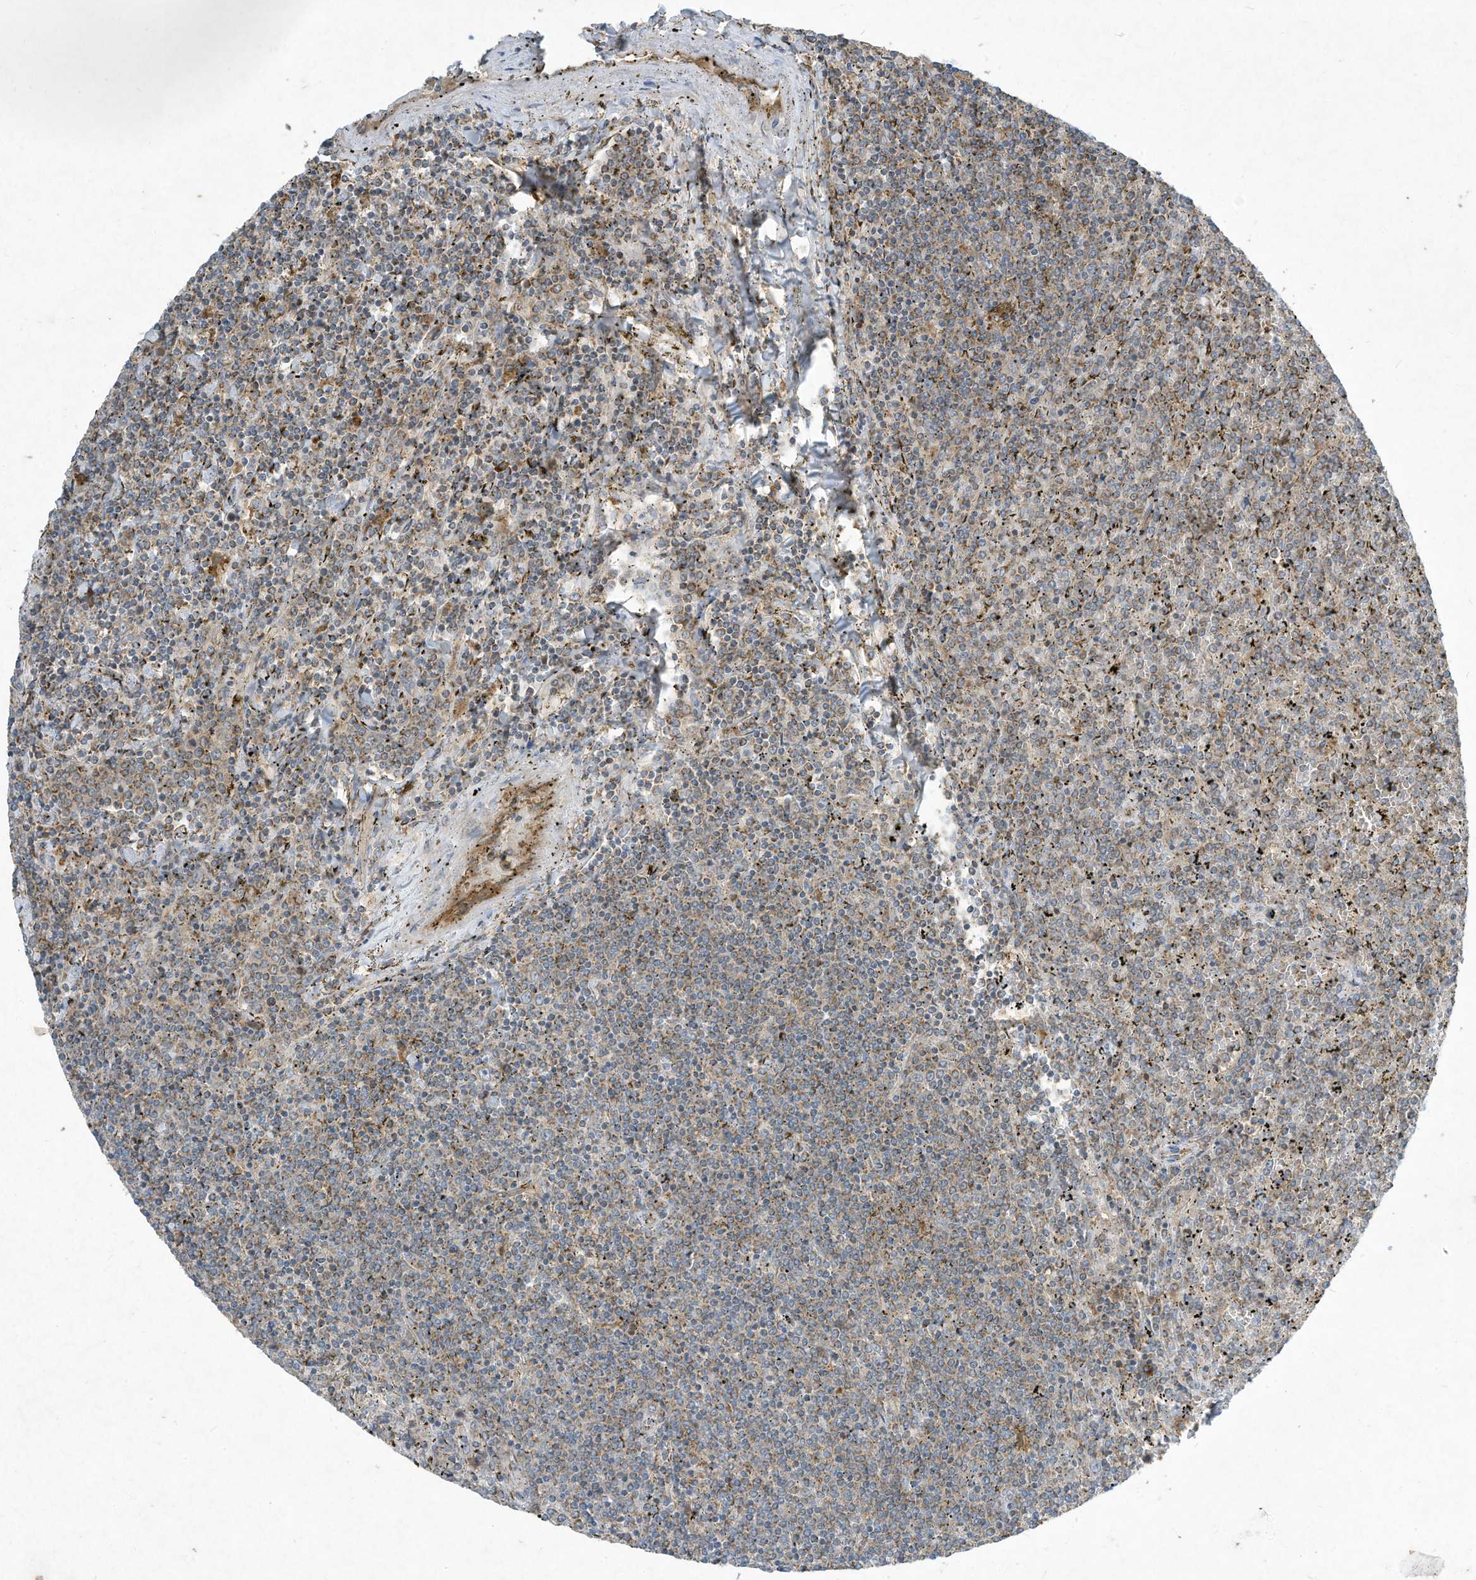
{"staining": {"intensity": "moderate", "quantity": "25%-75%", "location": "cytoplasmic/membranous"}, "tissue": "lymphoma", "cell_type": "Tumor cells", "image_type": "cancer", "snomed": [{"axis": "morphology", "description": "Malignant lymphoma, non-Hodgkin's type, Low grade"}, {"axis": "topography", "description": "Spleen"}], "caption": "High-power microscopy captured an immunohistochemistry histopathology image of low-grade malignant lymphoma, non-Hodgkin's type, revealing moderate cytoplasmic/membranous positivity in about 25%-75% of tumor cells. (Stains: DAB in brown, nuclei in blue, Microscopy: brightfield microscopy at high magnification).", "gene": "SYNJ2", "patient": {"sex": "female", "age": 19}}